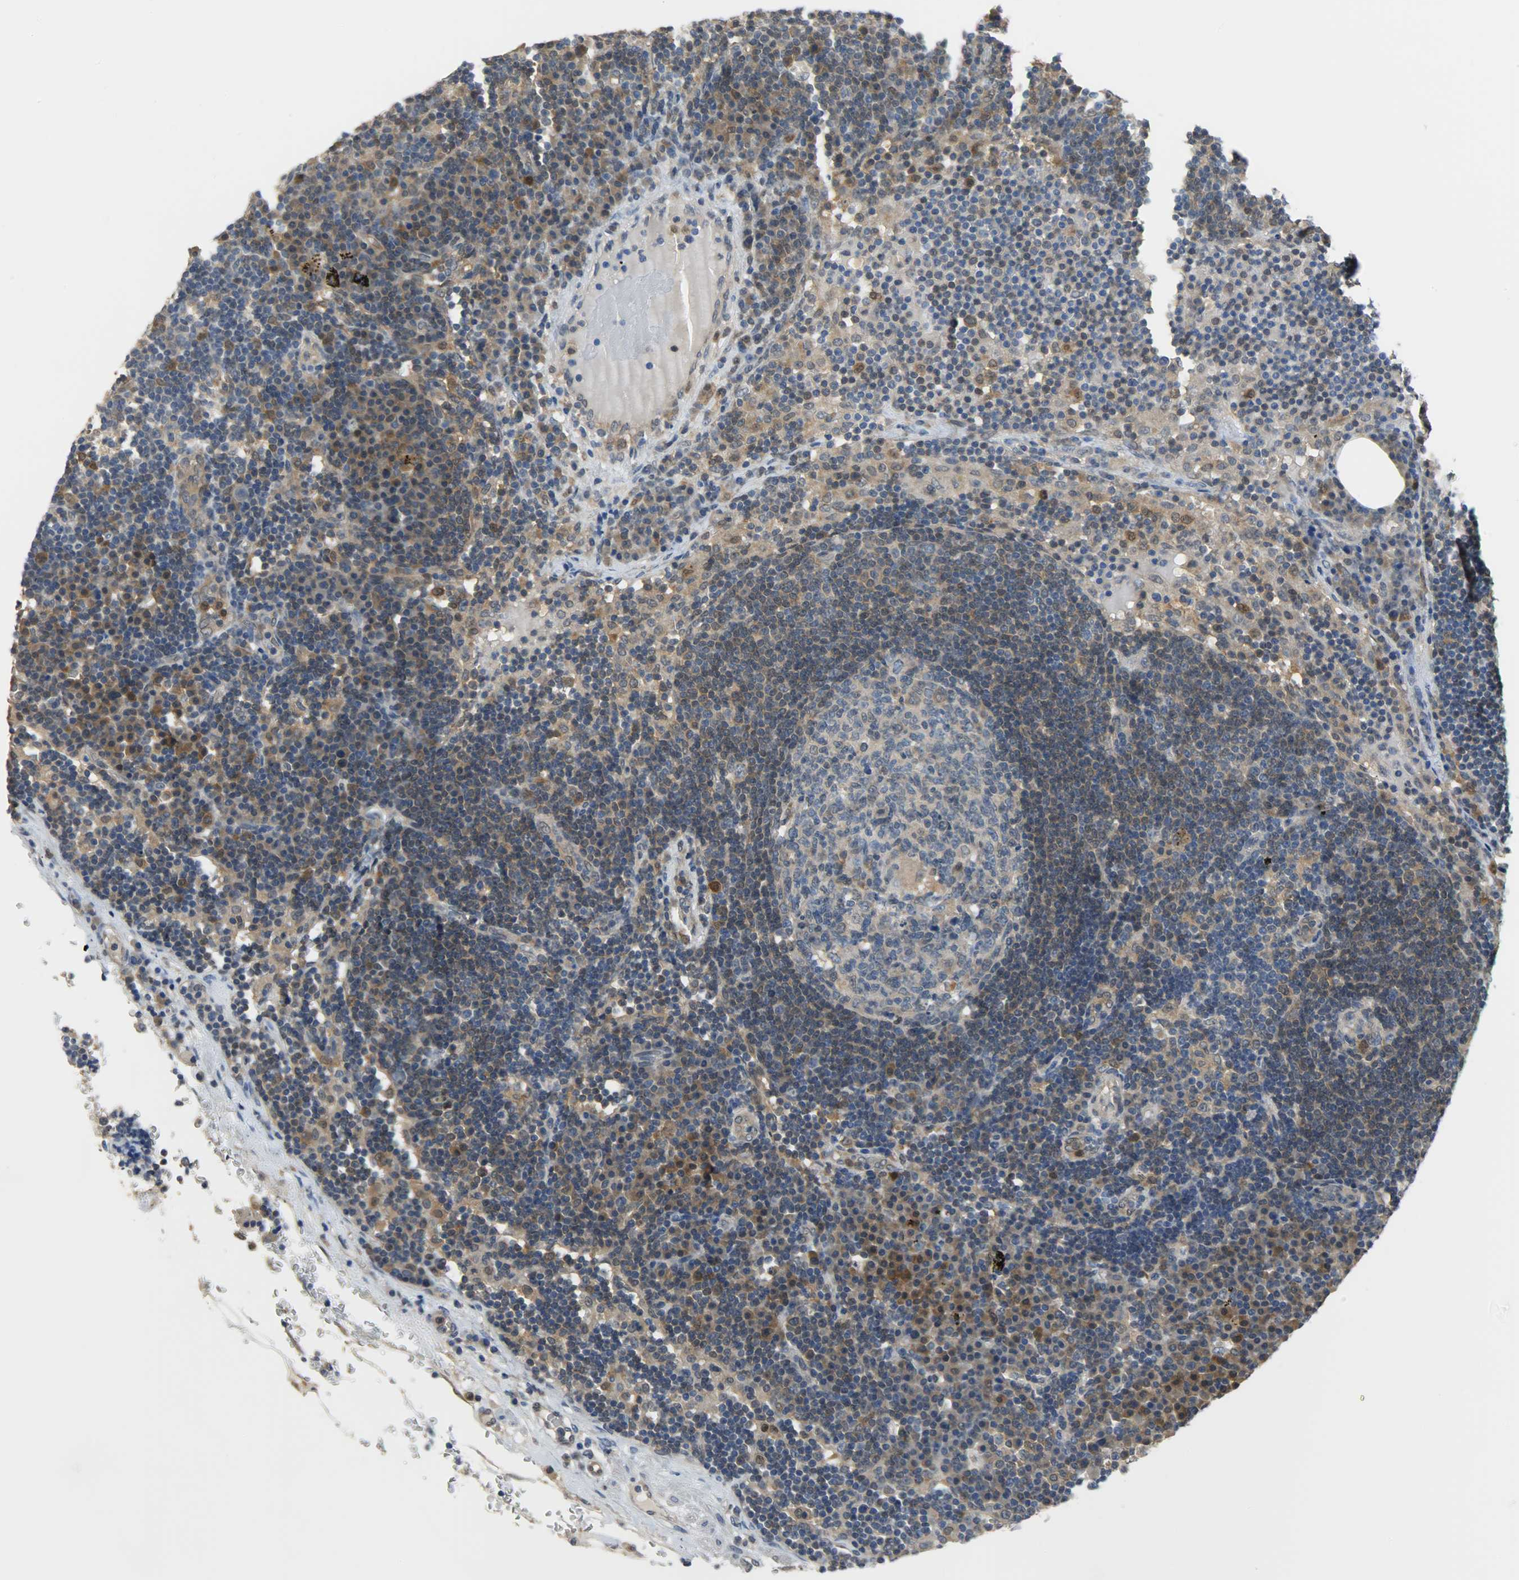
{"staining": {"intensity": "moderate", "quantity": ">75%", "location": "cytoplasmic/membranous"}, "tissue": "lymph node", "cell_type": "Germinal center cells", "image_type": "normal", "snomed": [{"axis": "morphology", "description": "Normal tissue, NOS"}, {"axis": "morphology", "description": "Squamous cell carcinoma, metastatic, NOS"}, {"axis": "topography", "description": "Lymph node"}], "caption": "Immunohistochemistry (IHC) photomicrograph of unremarkable lymph node: human lymph node stained using immunohistochemistry (IHC) shows medium levels of moderate protein expression localized specifically in the cytoplasmic/membranous of germinal center cells, appearing as a cytoplasmic/membranous brown color.", "gene": "EIF4EBP1", "patient": {"sex": "female", "age": 53}}